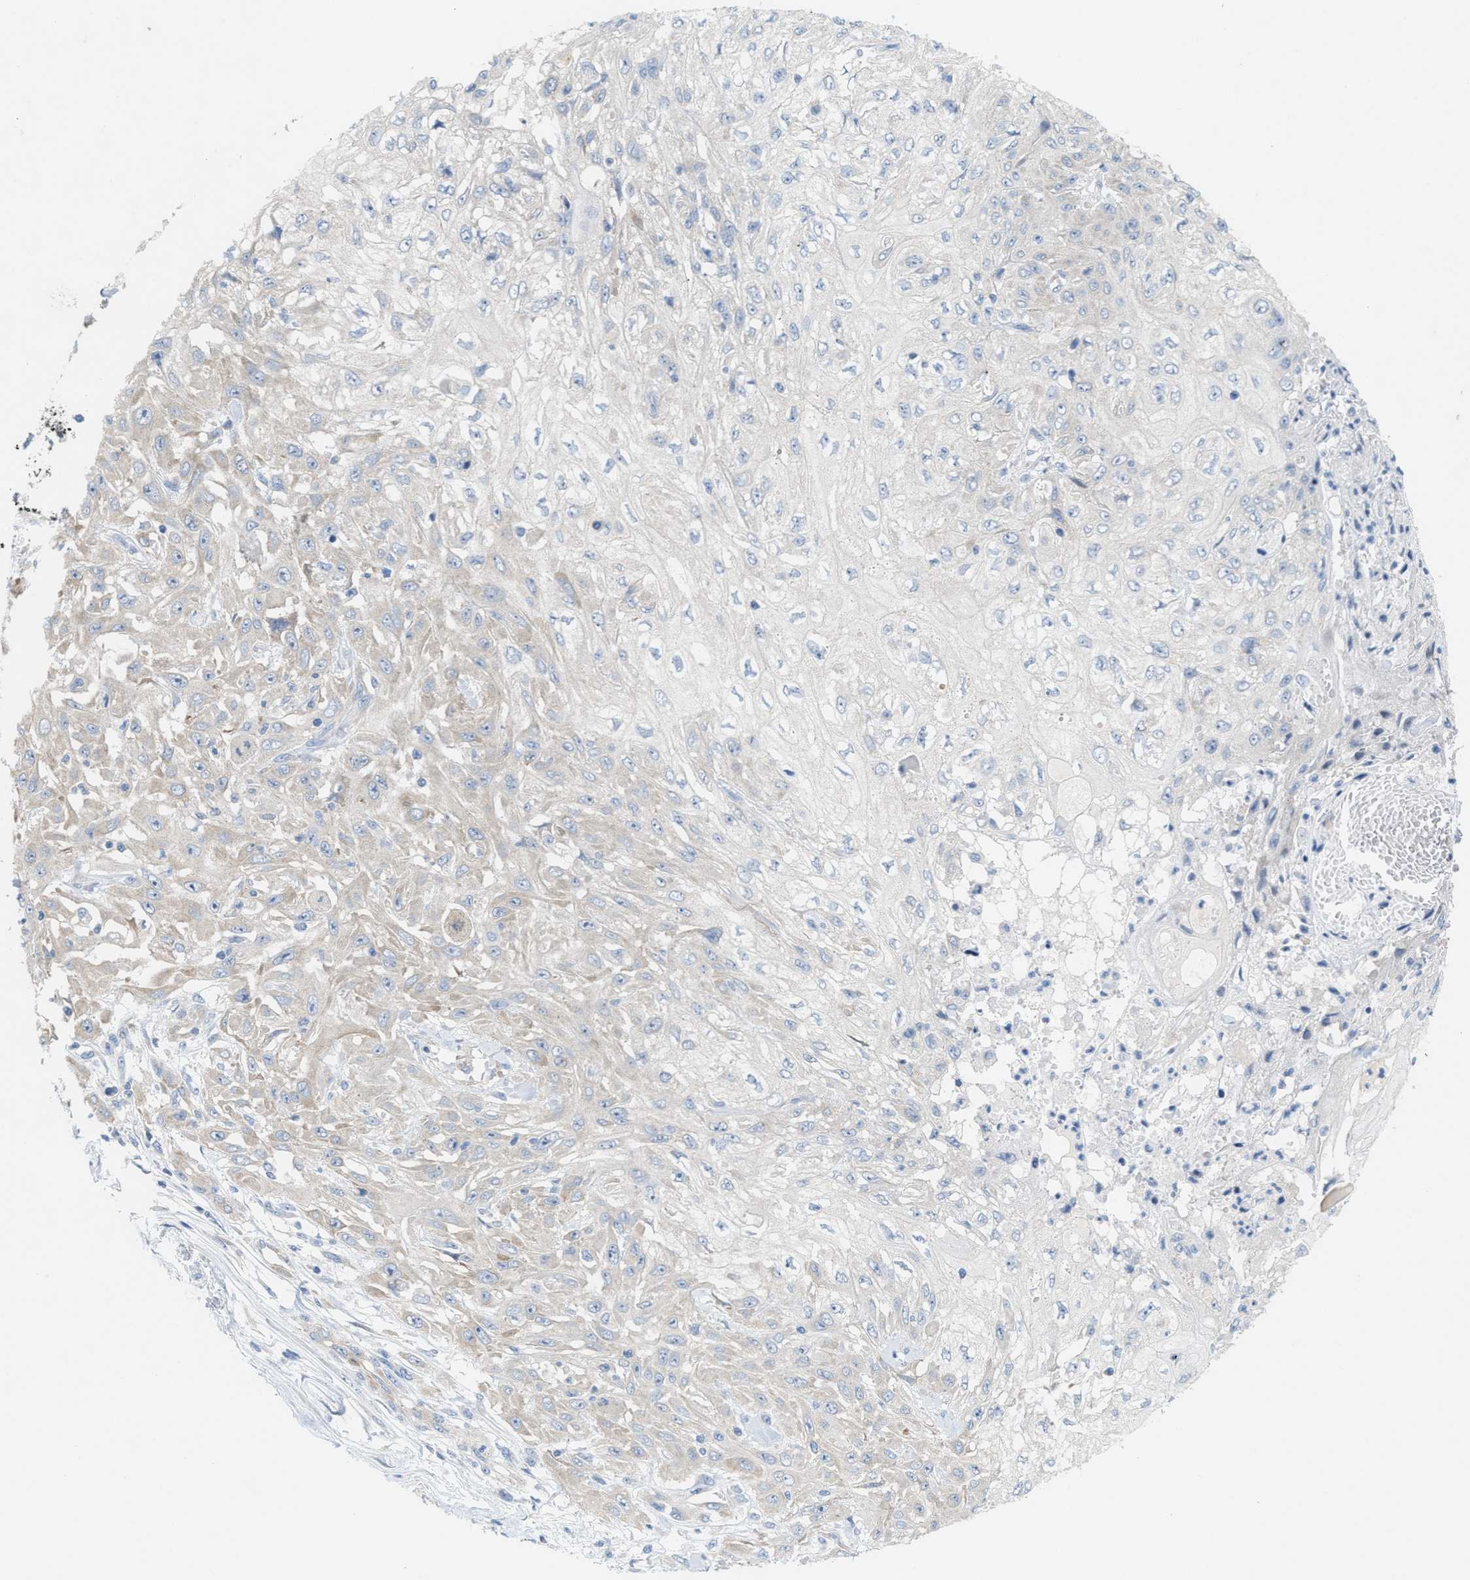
{"staining": {"intensity": "negative", "quantity": "none", "location": "none"}, "tissue": "skin cancer", "cell_type": "Tumor cells", "image_type": "cancer", "snomed": [{"axis": "morphology", "description": "Squamous cell carcinoma, NOS"}, {"axis": "morphology", "description": "Squamous cell carcinoma, metastatic, NOS"}, {"axis": "topography", "description": "Skin"}, {"axis": "topography", "description": "Lymph node"}], "caption": "Skin cancer was stained to show a protein in brown. There is no significant staining in tumor cells.", "gene": "UBAP2", "patient": {"sex": "male", "age": 75}}